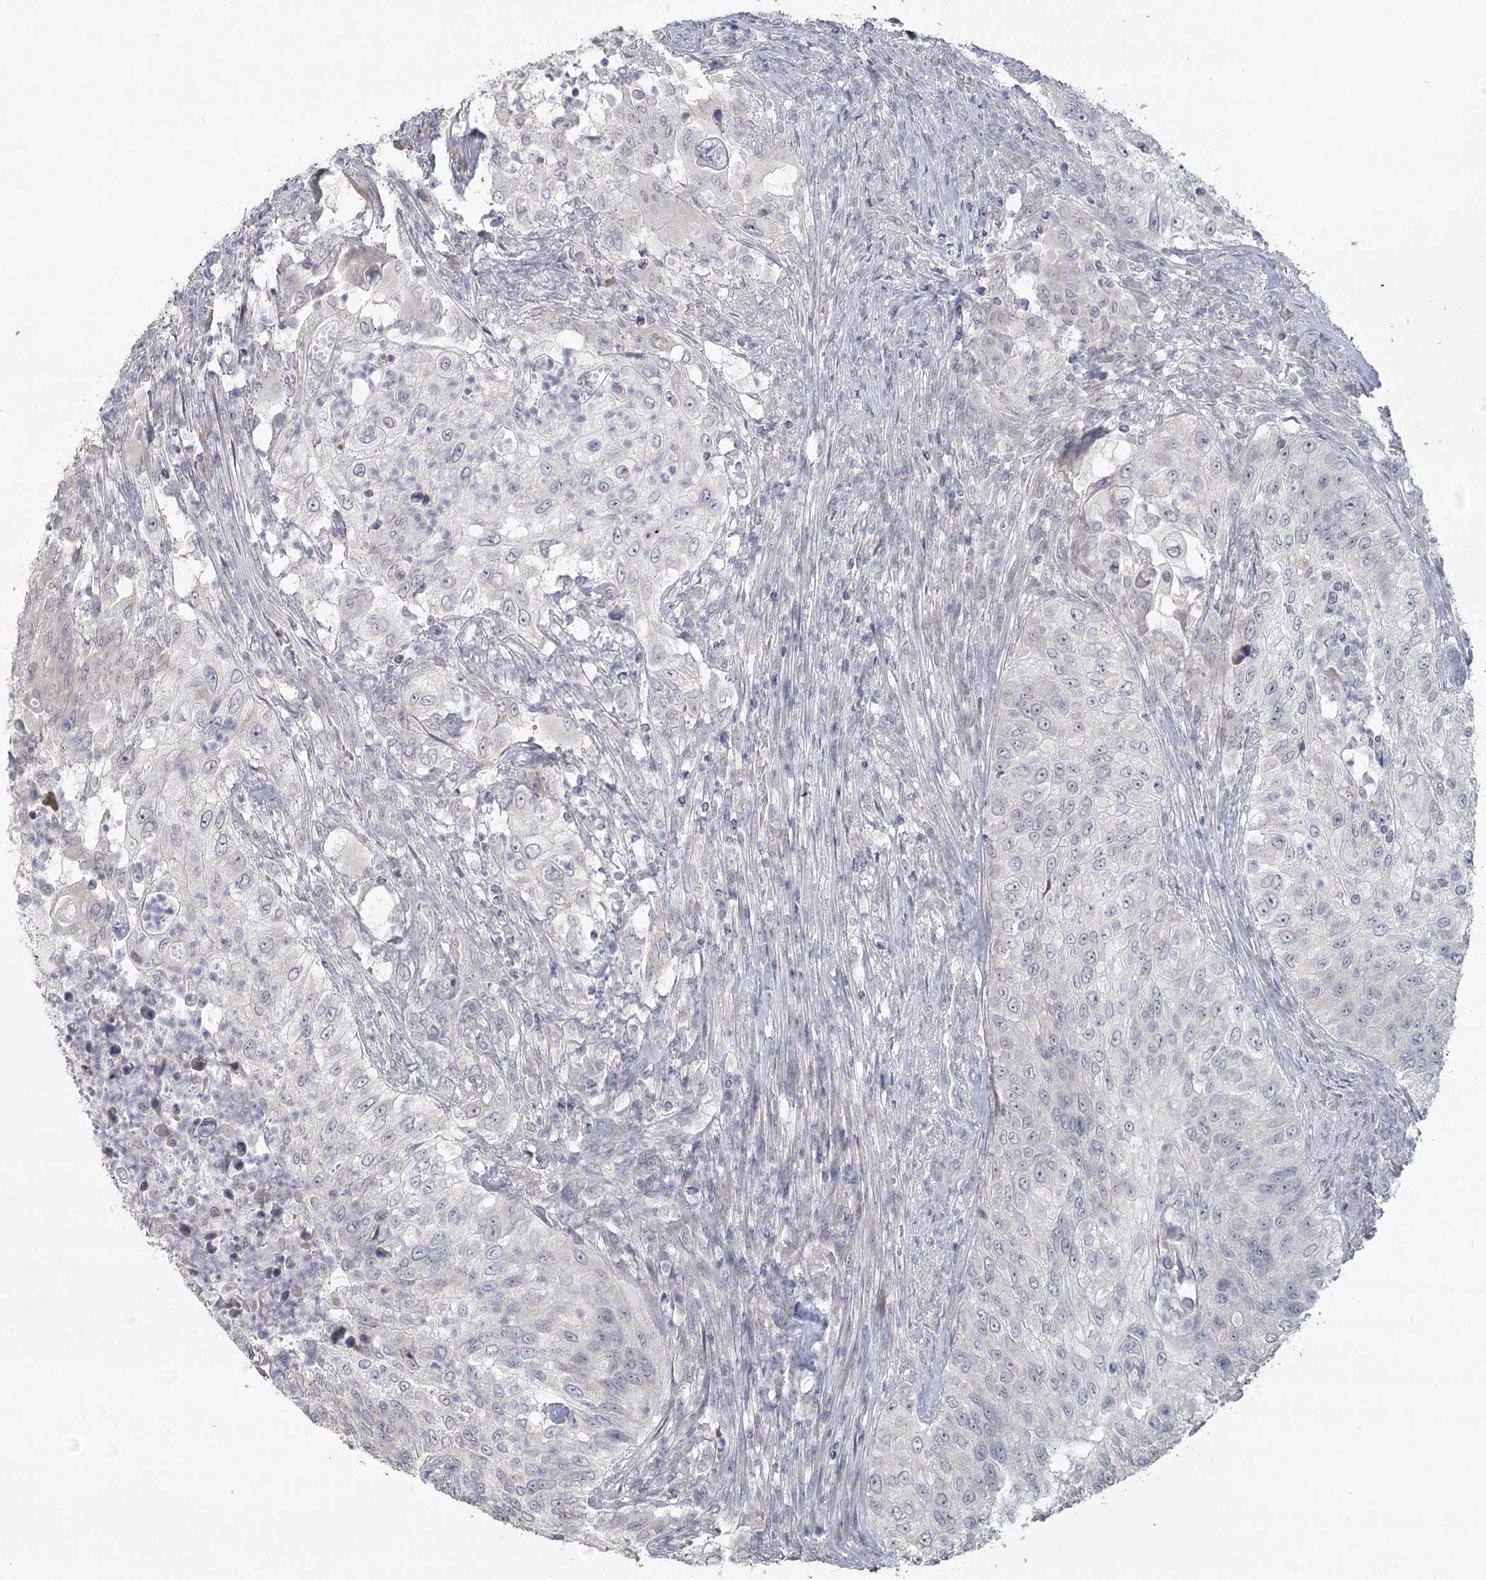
{"staining": {"intensity": "negative", "quantity": "none", "location": "none"}, "tissue": "urothelial cancer", "cell_type": "Tumor cells", "image_type": "cancer", "snomed": [{"axis": "morphology", "description": "Urothelial carcinoma, High grade"}, {"axis": "topography", "description": "Urinary bladder"}], "caption": "There is no significant positivity in tumor cells of urothelial carcinoma (high-grade).", "gene": "SLC9A3", "patient": {"sex": "female", "age": 60}}